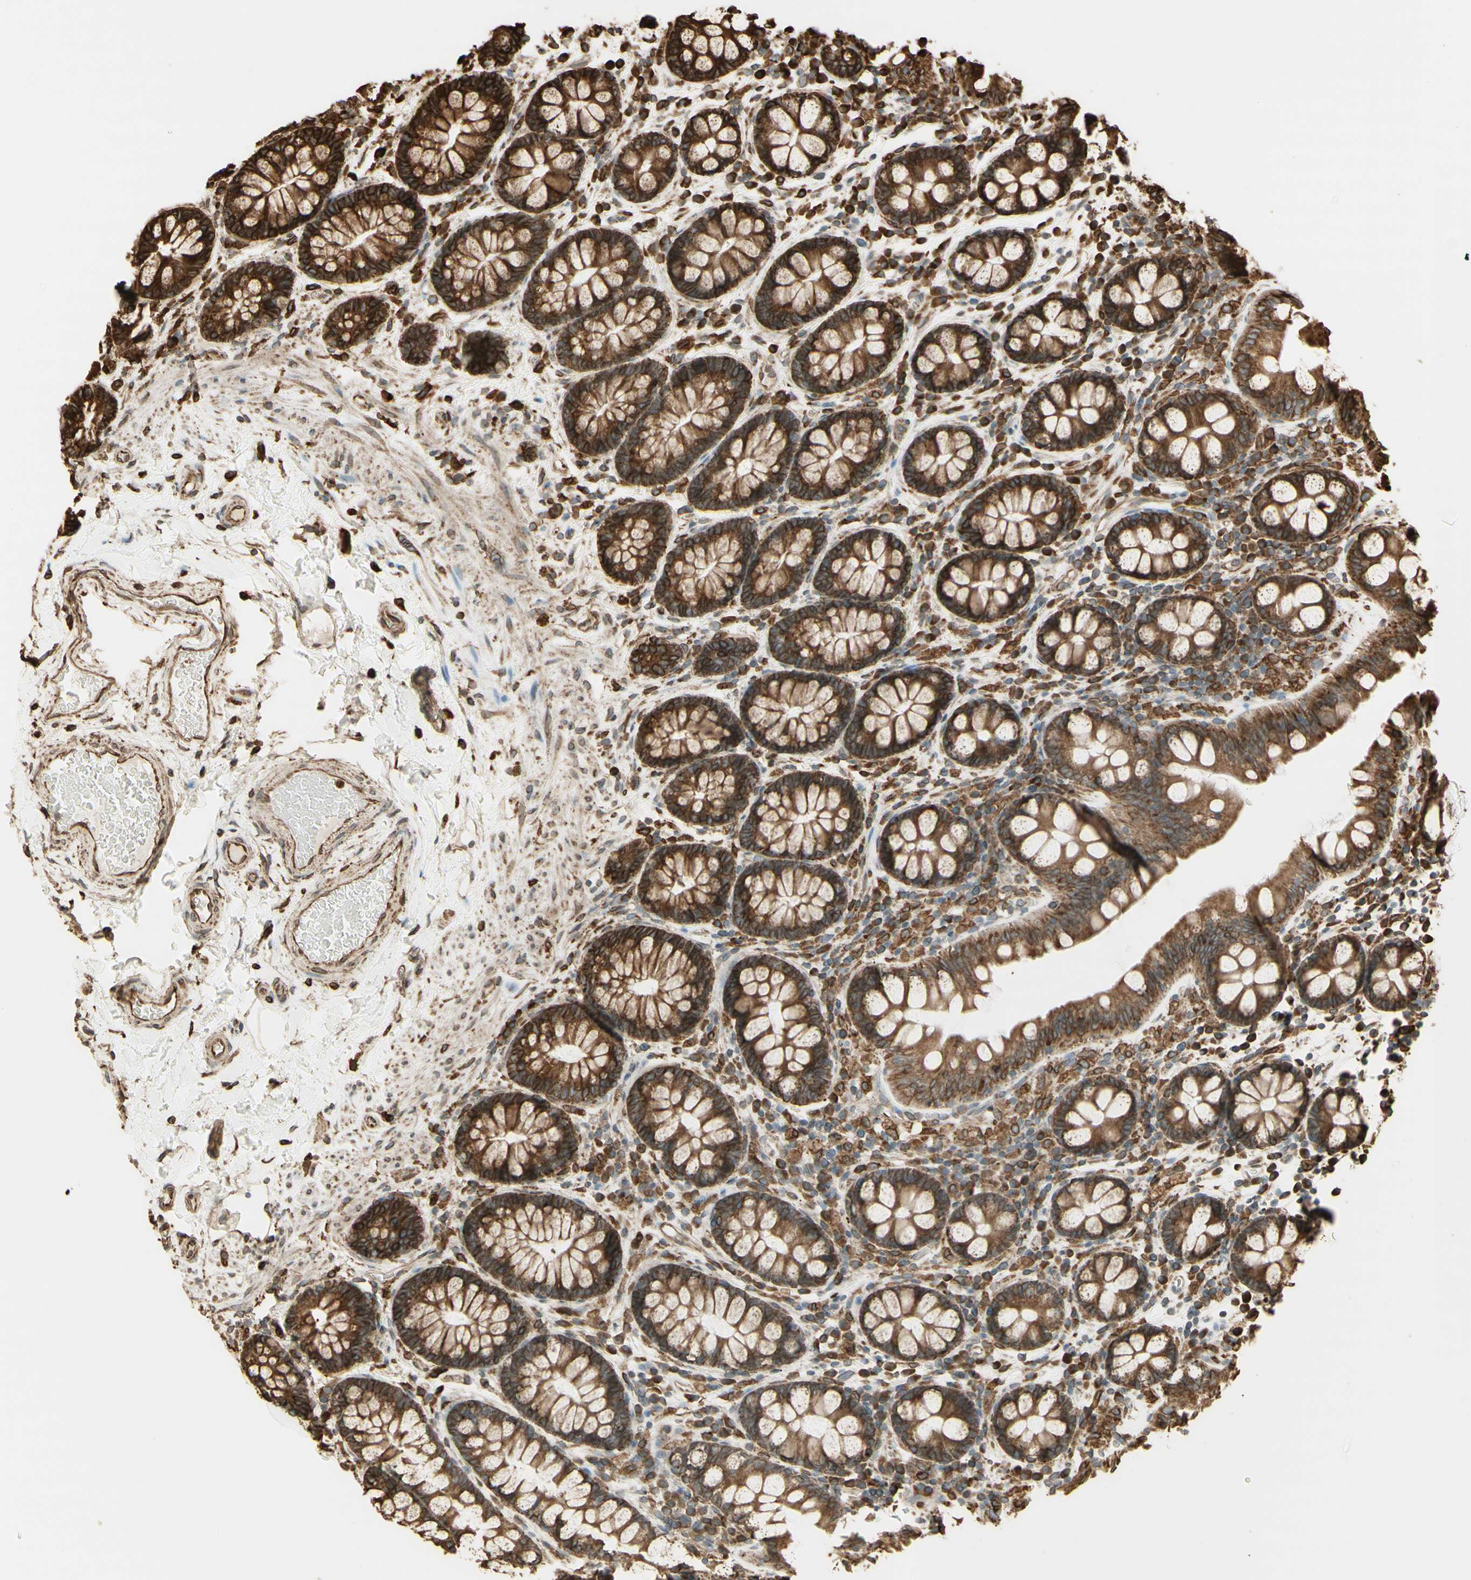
{"staining": {"intensity": "strong", "quantity": ">75%", "location": "cytoplasmic/membranous"}, "tissue": "colon", "cell_type": "Endothelial cells", "image_type": "normal", "snomed": [{"axis": "morphology", "description": "Normal tissue, NOS"}, {"axis": "topography", "description": "Colon"}], "caption": "Immunohistochemistry (IHC) of benign human colon shows high levels of strong cytoplasmic/membranous expression in about >75% of endothelial cells.", "gene": "CANX", "patient": {"sex": "female", "age": 80}}